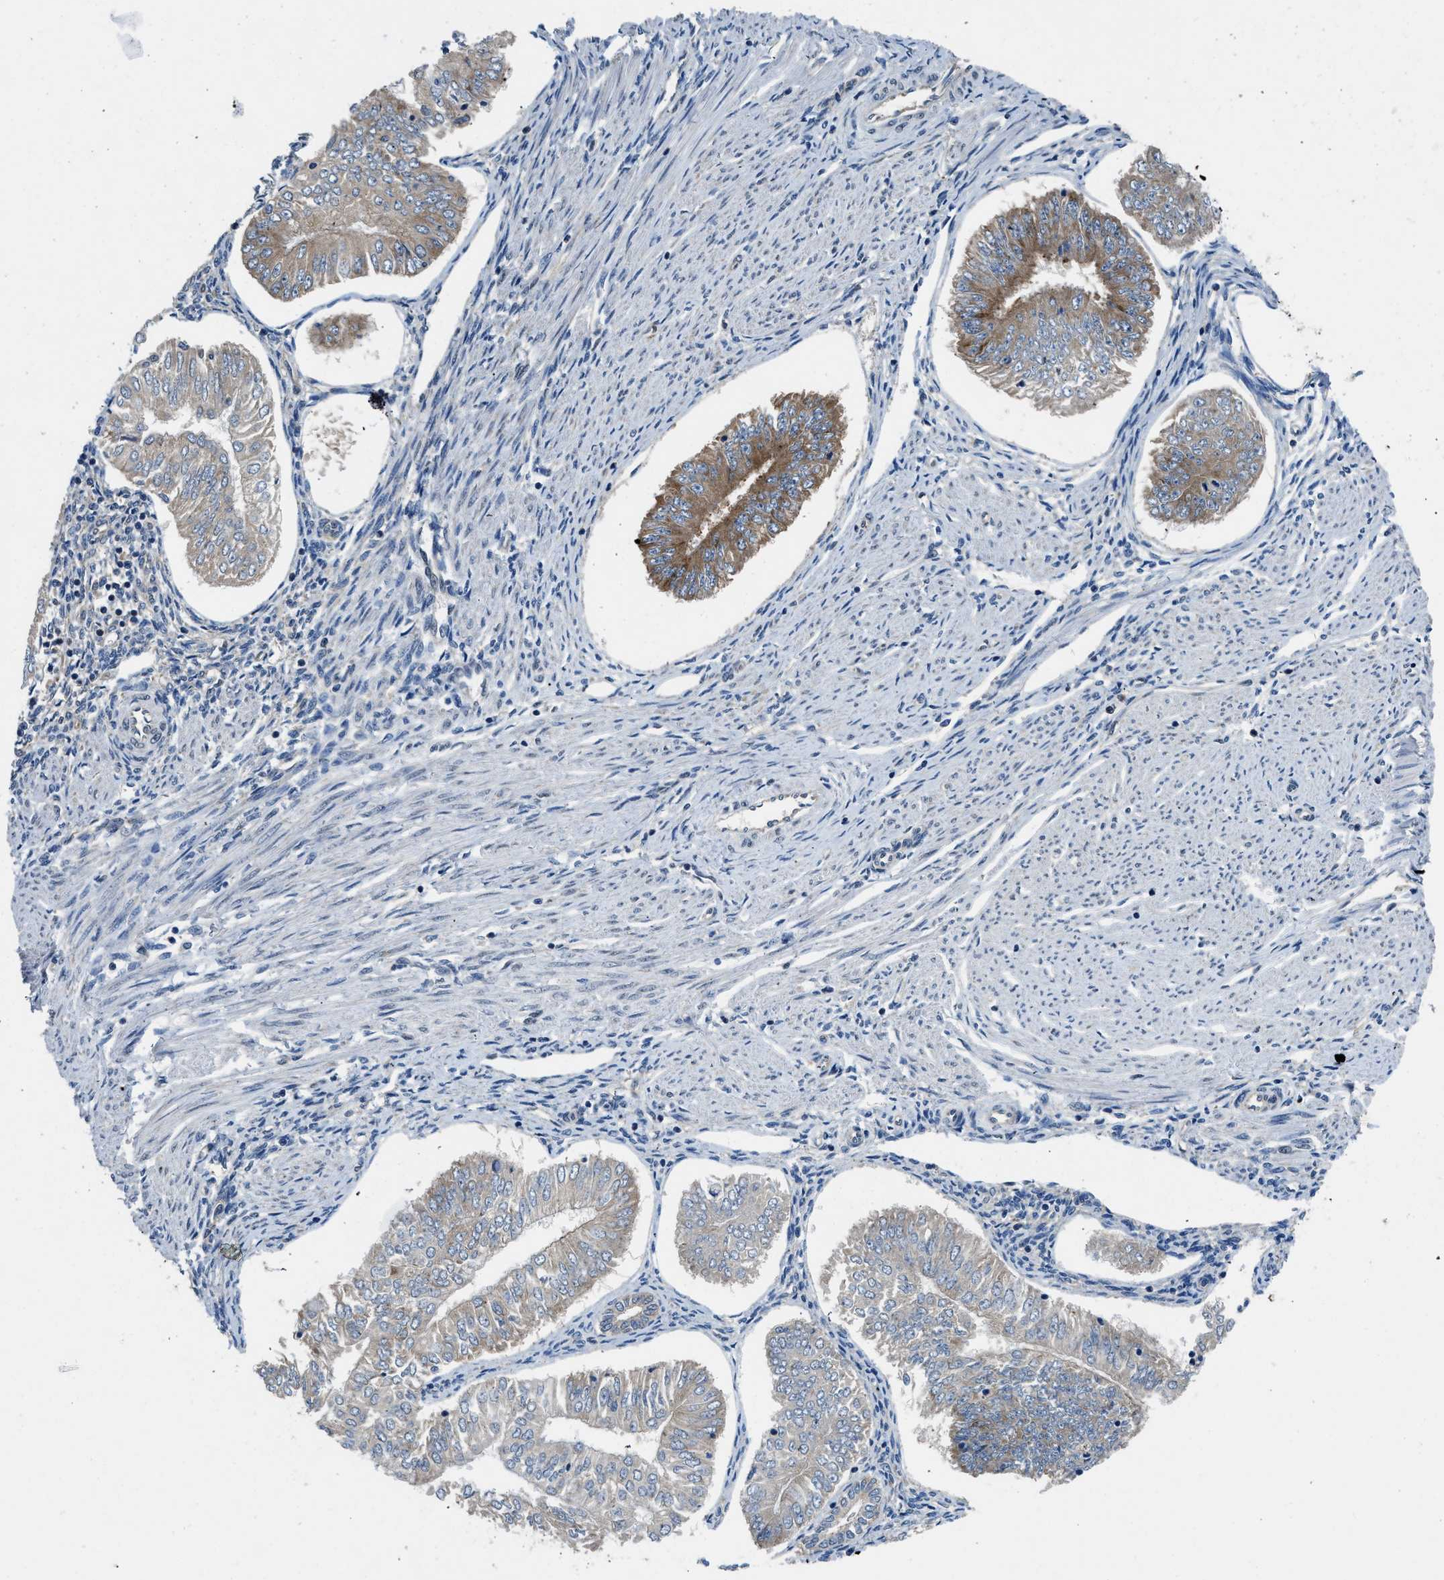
{"staining": {"intensity": "moderate", "quantity": "<25%", "location": "cytoplasmic/membranous"}, "tissue": "endometrial cancer", "cell_type": "Tumor cells", "image_type": "cancer", "snomed": [{"axis": "morphology", "description": "Adenocarcinoma, NOS"}, {"axis": "topography", "description": "Endometrium"}], "caption": "High-power microscopy captured an IHC micrograph of endometrial cancer (adenocarcinoma), revealing moderate cytoplasmic/membranous staining in about <25% of tumor cells.", "gene": "PA2G4", "patient": {"sex": "female", "age": 53}}